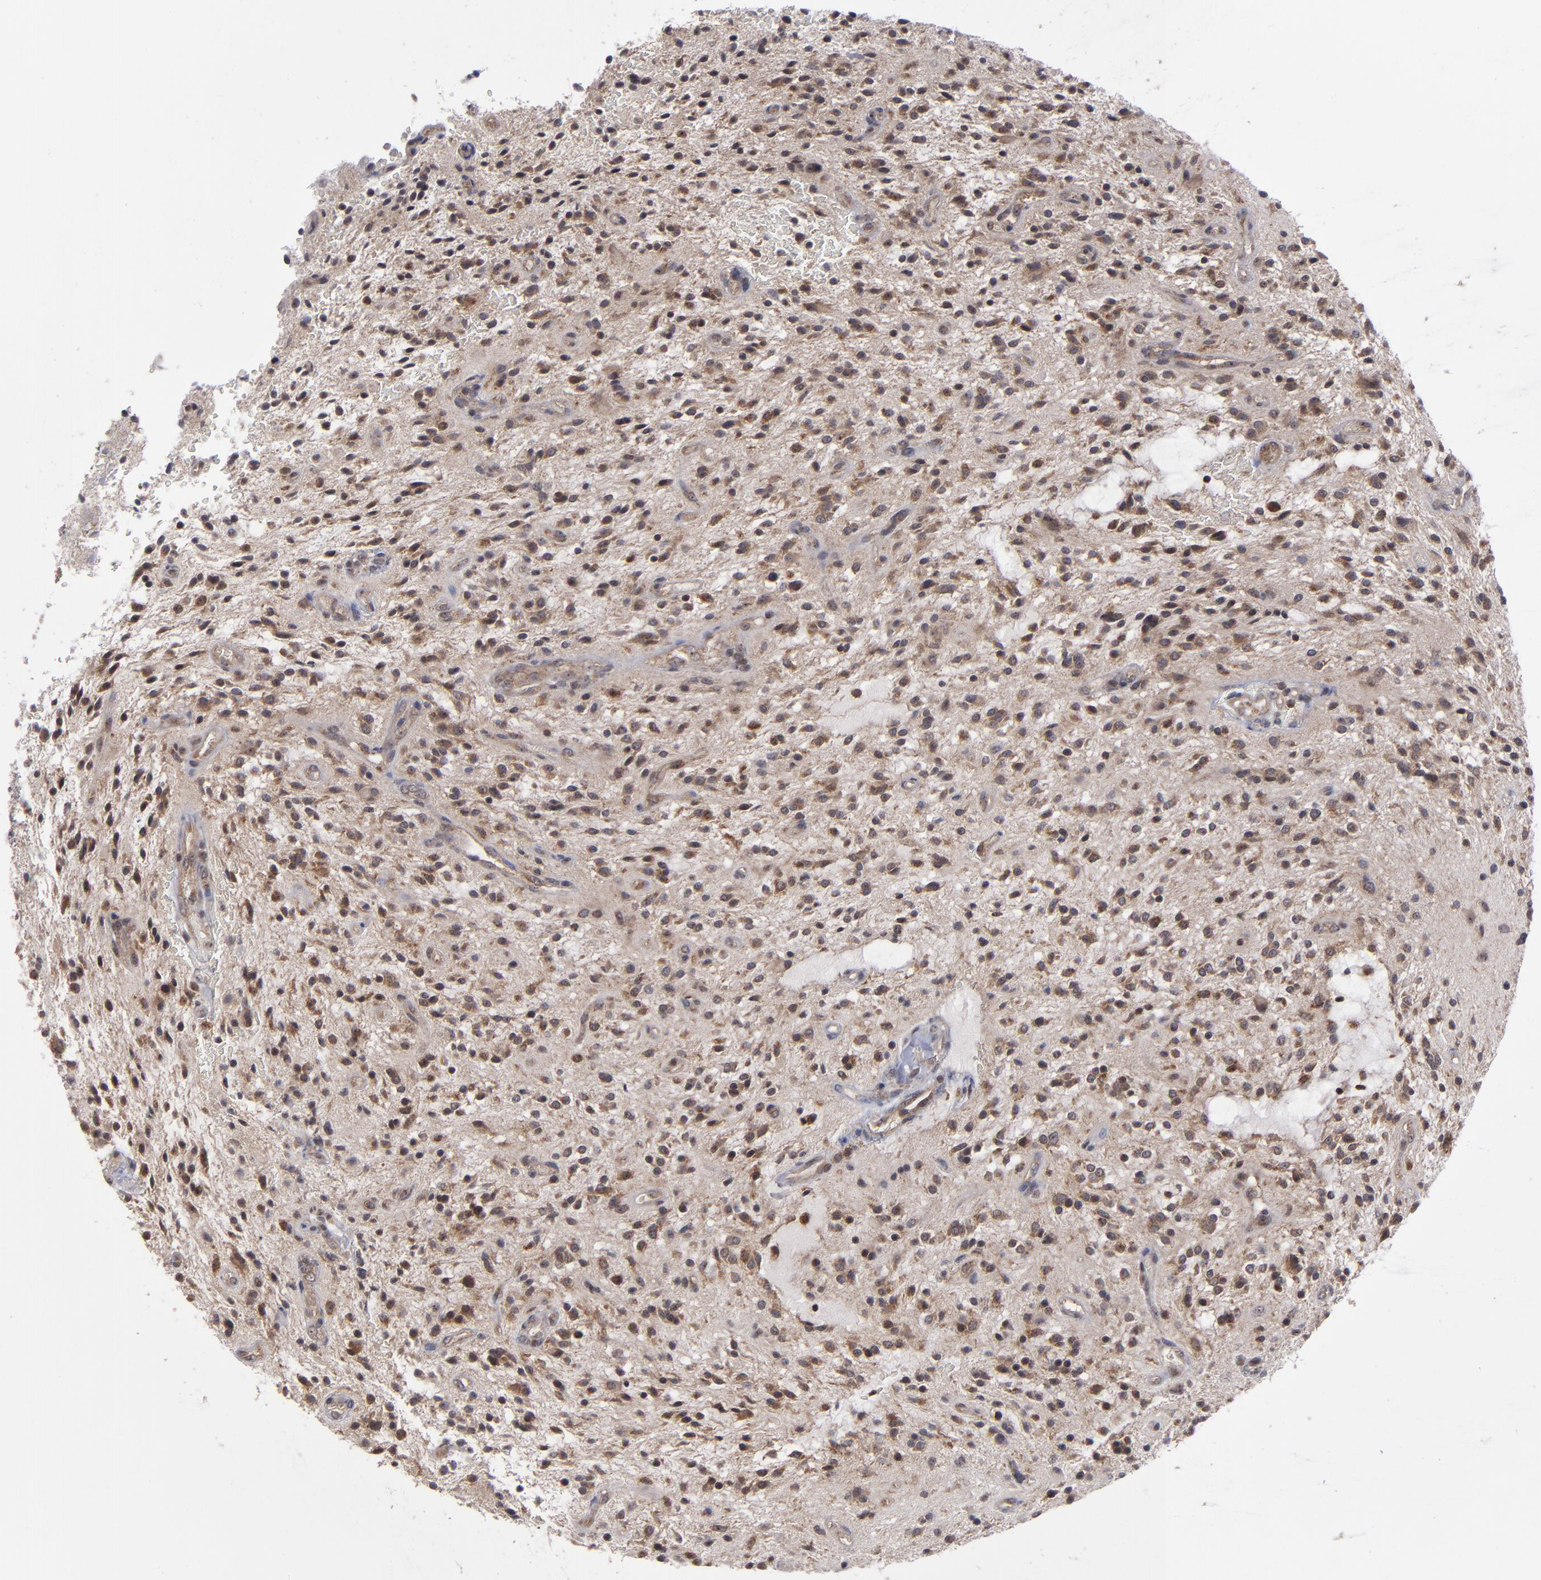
{"staining": {"intensity": "weak", "quantity": "25%-75%", "location": "cytoplasmic/membranous"}, "tissue": "glioma", "cell_type": "Tumor cells", "image_type": "cancer", "snomed": [{"axis": "morphology", "description": "Glioma, malignant, NOS"}, {"axis": "topography", "description": "Cerebellum"}], "caption": "A brown stain shows weak cytoplasmic/membranous expression of a protein in human glioma tumor cells. The protein is shown in brown color, while the nuclei are stained blue.", "gene": "GLCCI1", "patient": {"sex": "female", "age": 10}}